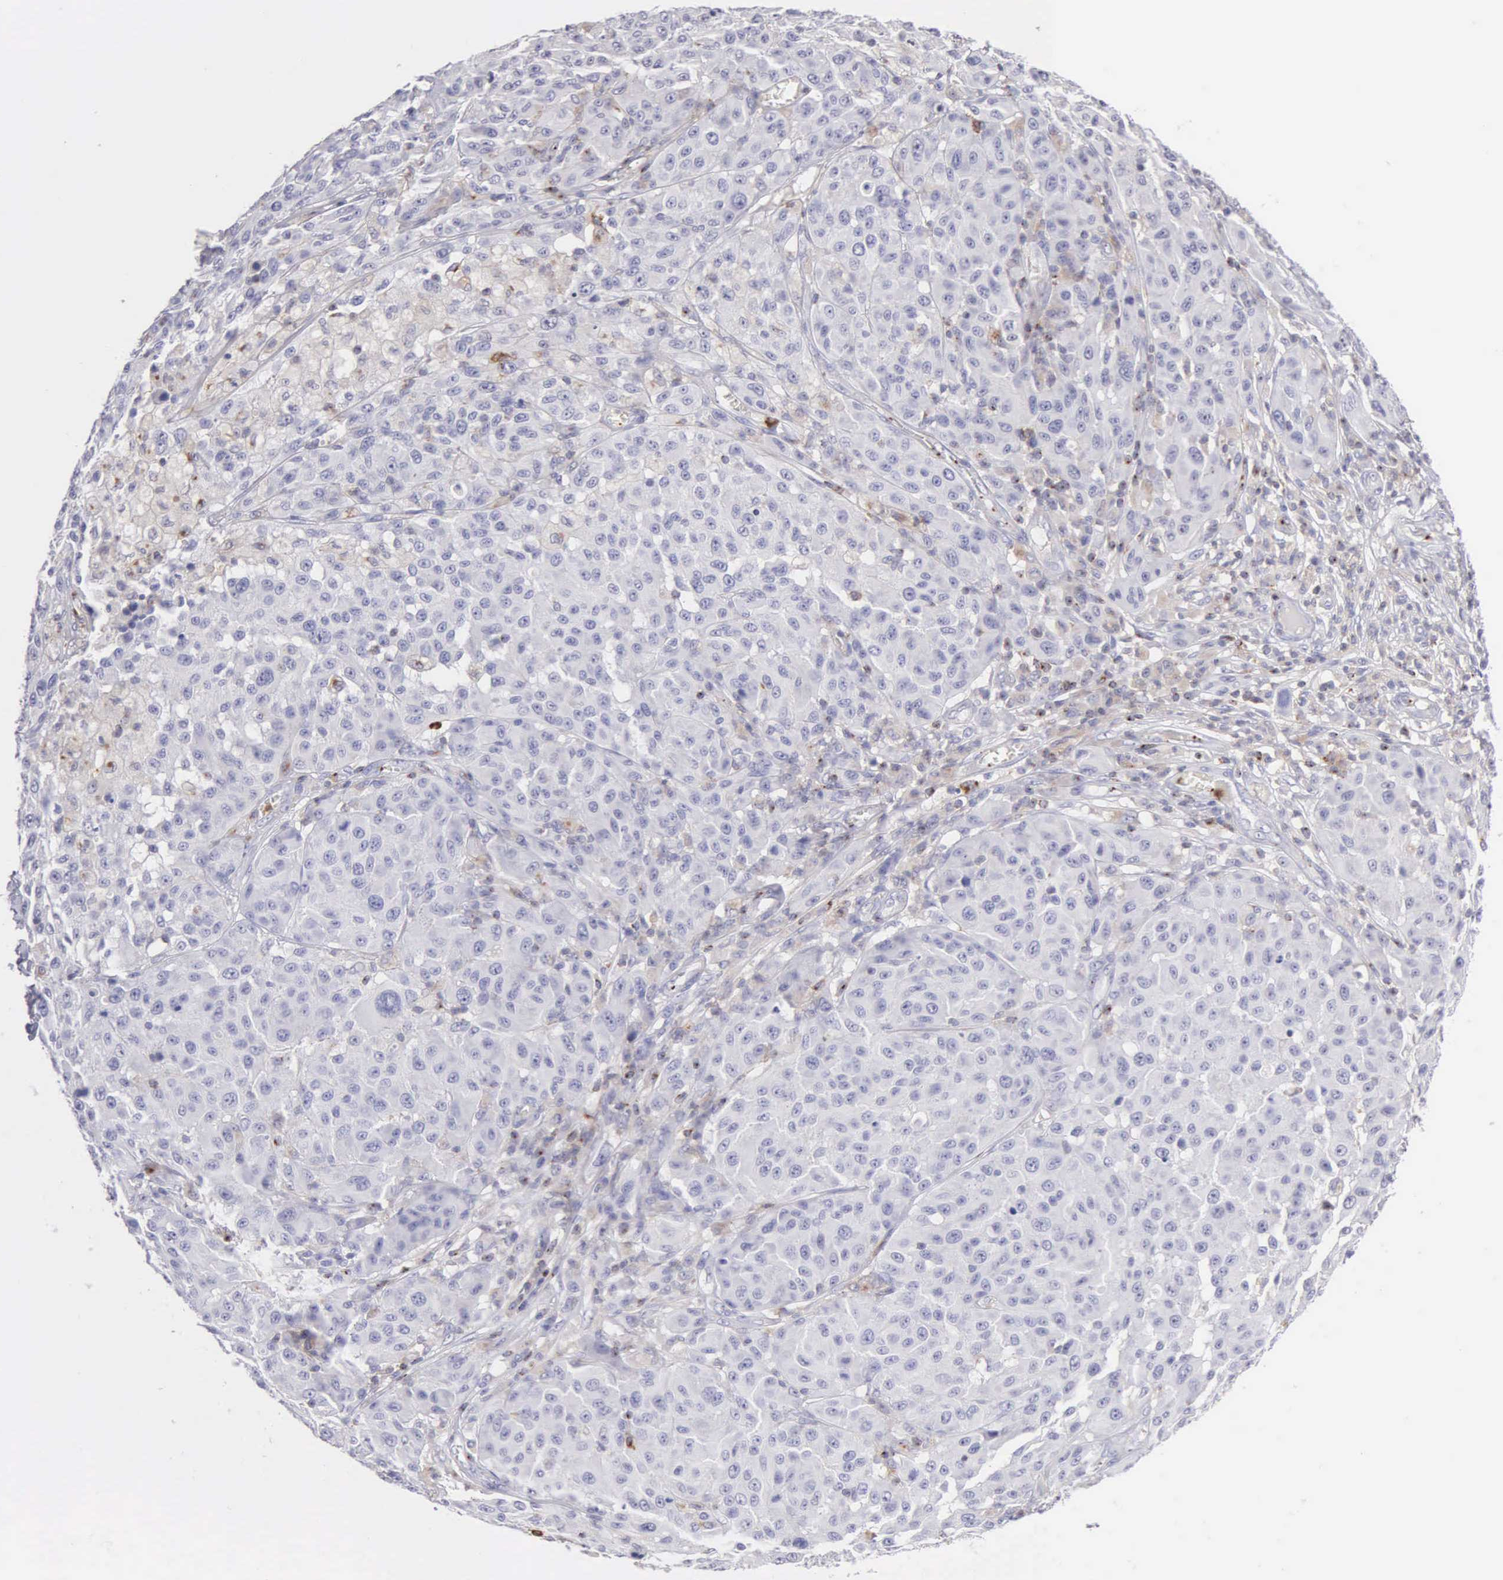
{"staining": {"intensity": "negative", "quantity": "none", "location": "none"}, "tissue": "melanoma", "cell_type": "Tumor cells", "image_type": "cancer", "snomed": [{"axis": "morphology", "description": "Malignant melanoma, NOS"}, {"axis": "topography", "description": "Skin"}], "caption": "A high-resolution micrograph shows IHC staining of malignant melanoma, which demonstrates no significant staining in tumor cells.", "gene": "SRGN", "patient": {"sex": "female", "age": 77}}